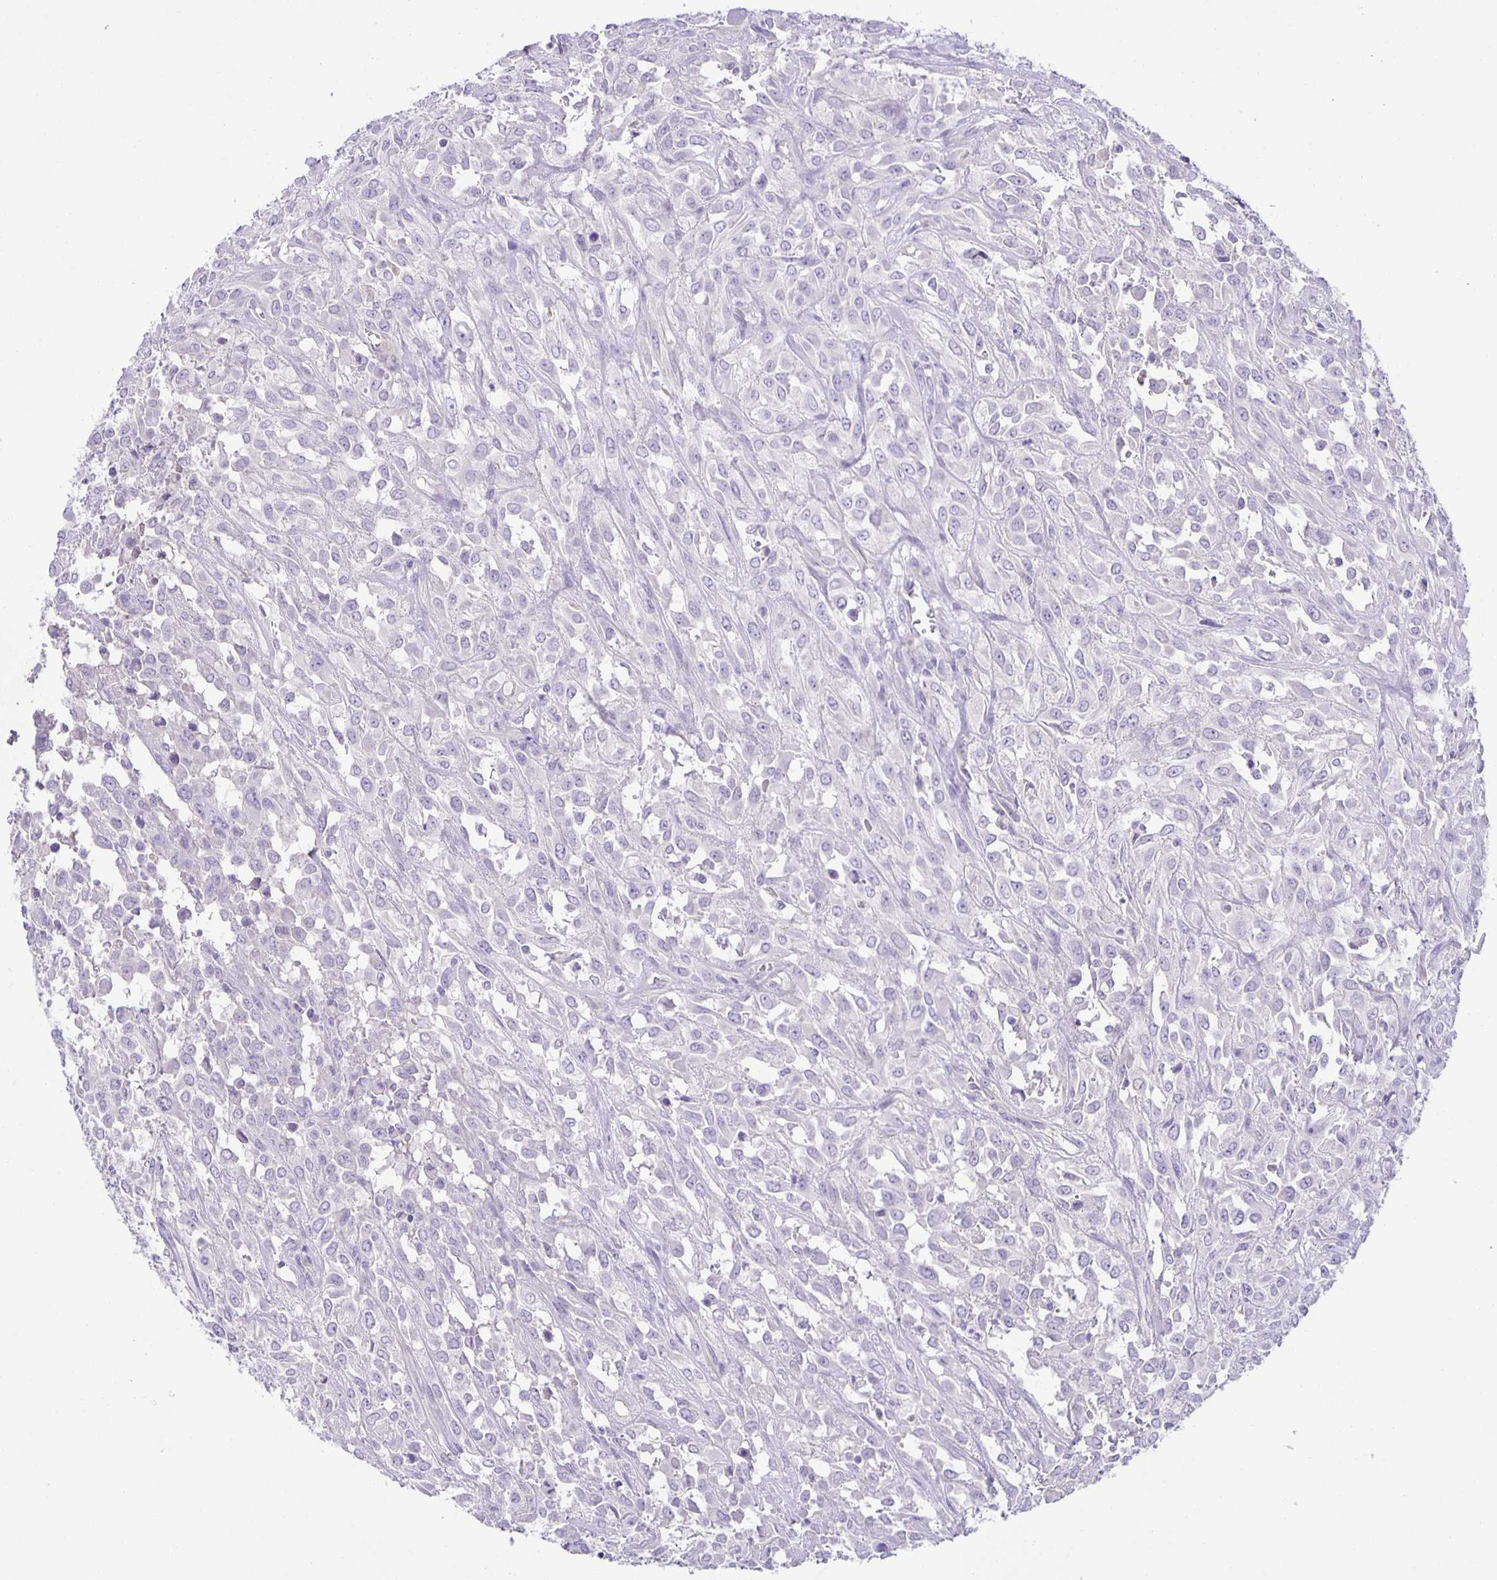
{"staining": {"intensity": "negative", "quantity": "none", "location": "none"}, "tissue": "urothelial cancer", "cell_type": "Tumor cells", "image_type": "cancer", "snomed": [{"axis": "morphology", "description": "Urothelial carcinoma, High grade"}, {"axis": "topography", "description": "Urinary bladder"}], "caption": "Immunohistochemistry (IHC) photomicrograph of neoplastic tissue: high-grade urothelial carcinoma stained with DAB displays no significant protein positivity in tumor cells.", "gene": "PTPN3", "patient": {"sex": "male", "age": 67}}